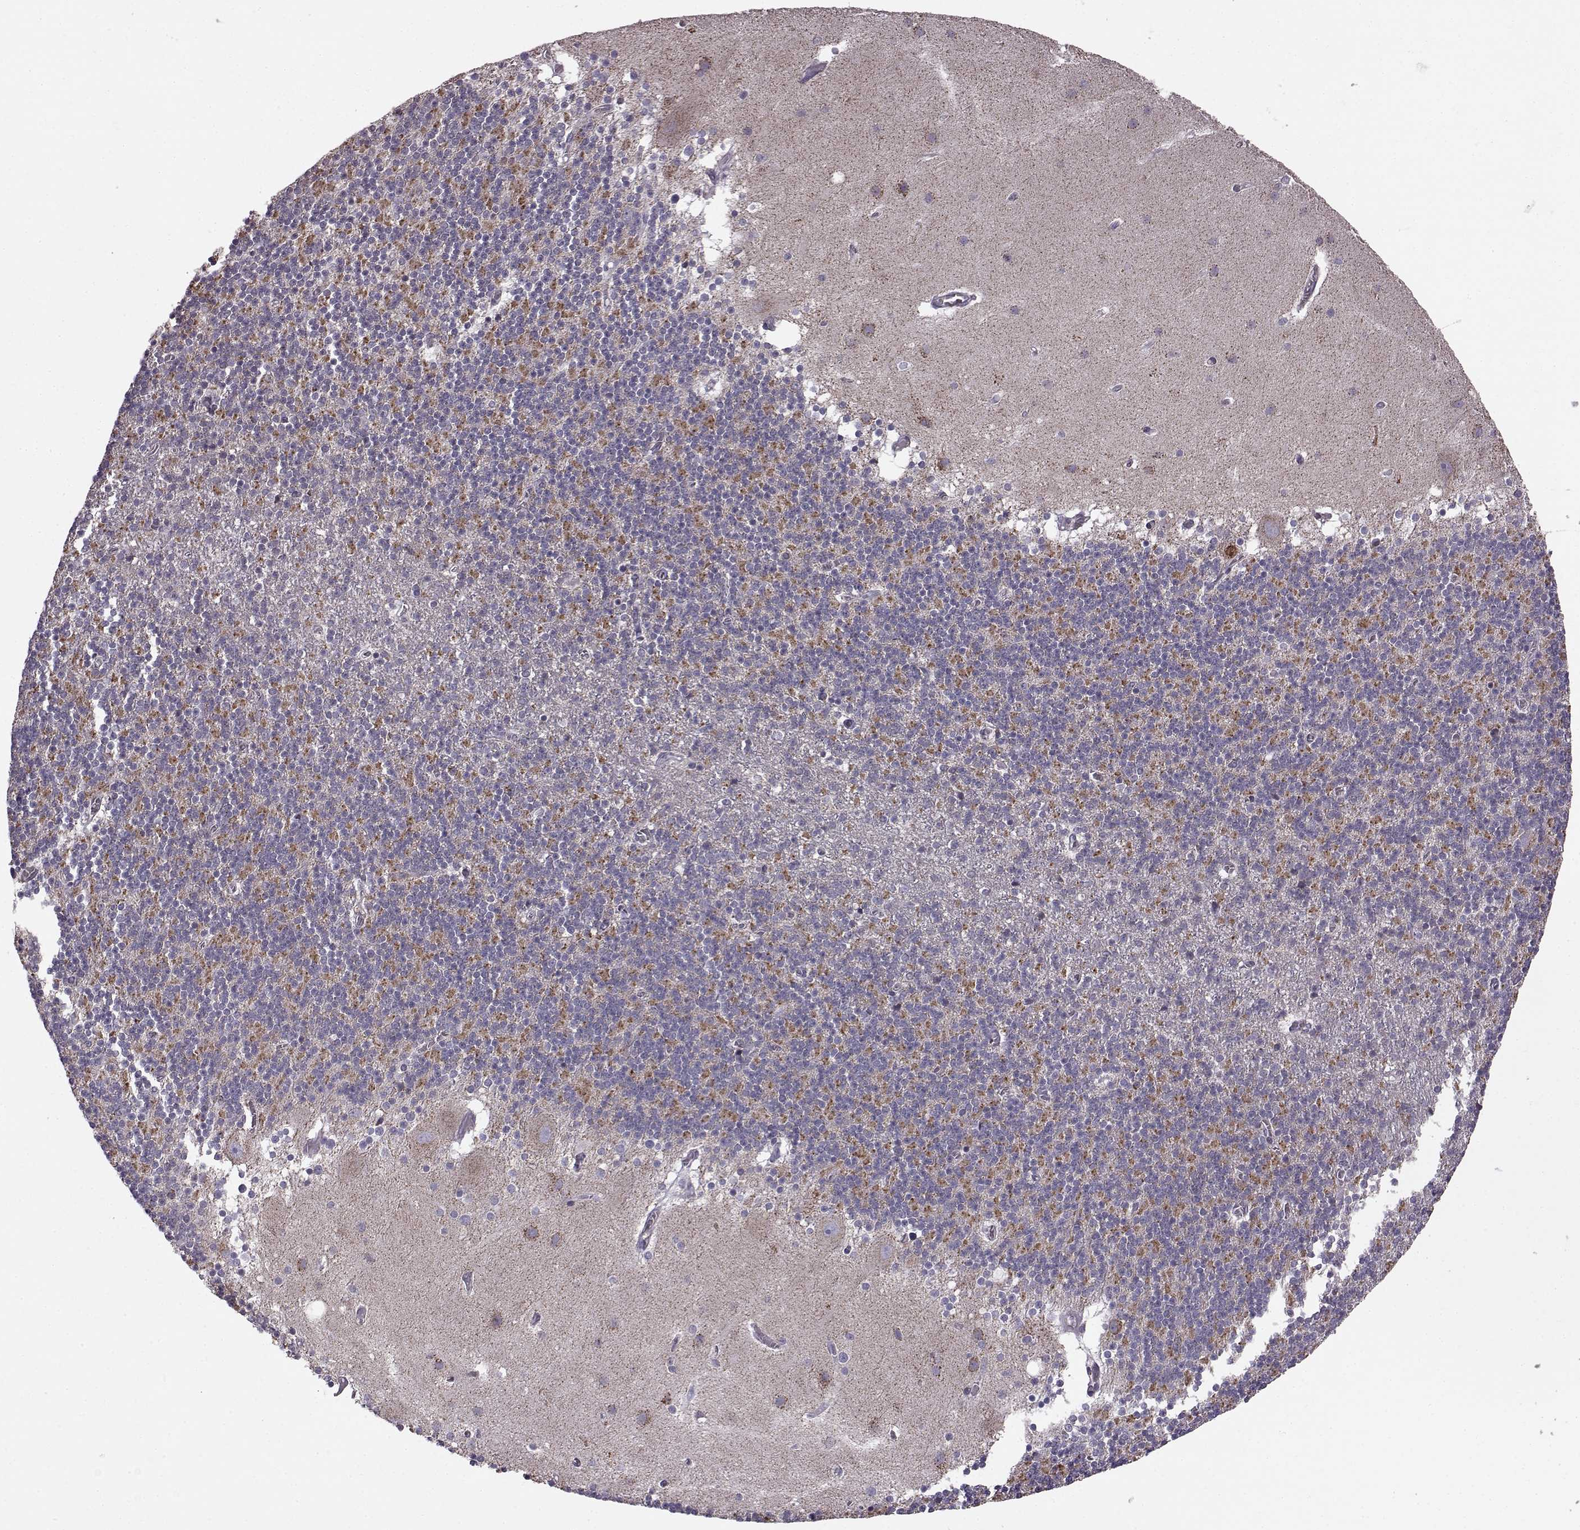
{"staining": {"intensity": "negative", "quantity": "none", "location": "none"}, "tissue": "cerebellum", "cell_type": "Cells in granular layer", "image_type": "normal", "snomed": [{"axis": "morphology", "description": "Normal tissue, NOS"}, {"axis": "topography", "description": "Cerebellum"}], "caption": "Immunohistochemical staining of benign cerebellum exhibits no significant expression in cells in granular layer.", "gene": "FAM8A1", "patient": {"sex": "male", "age": 70}}